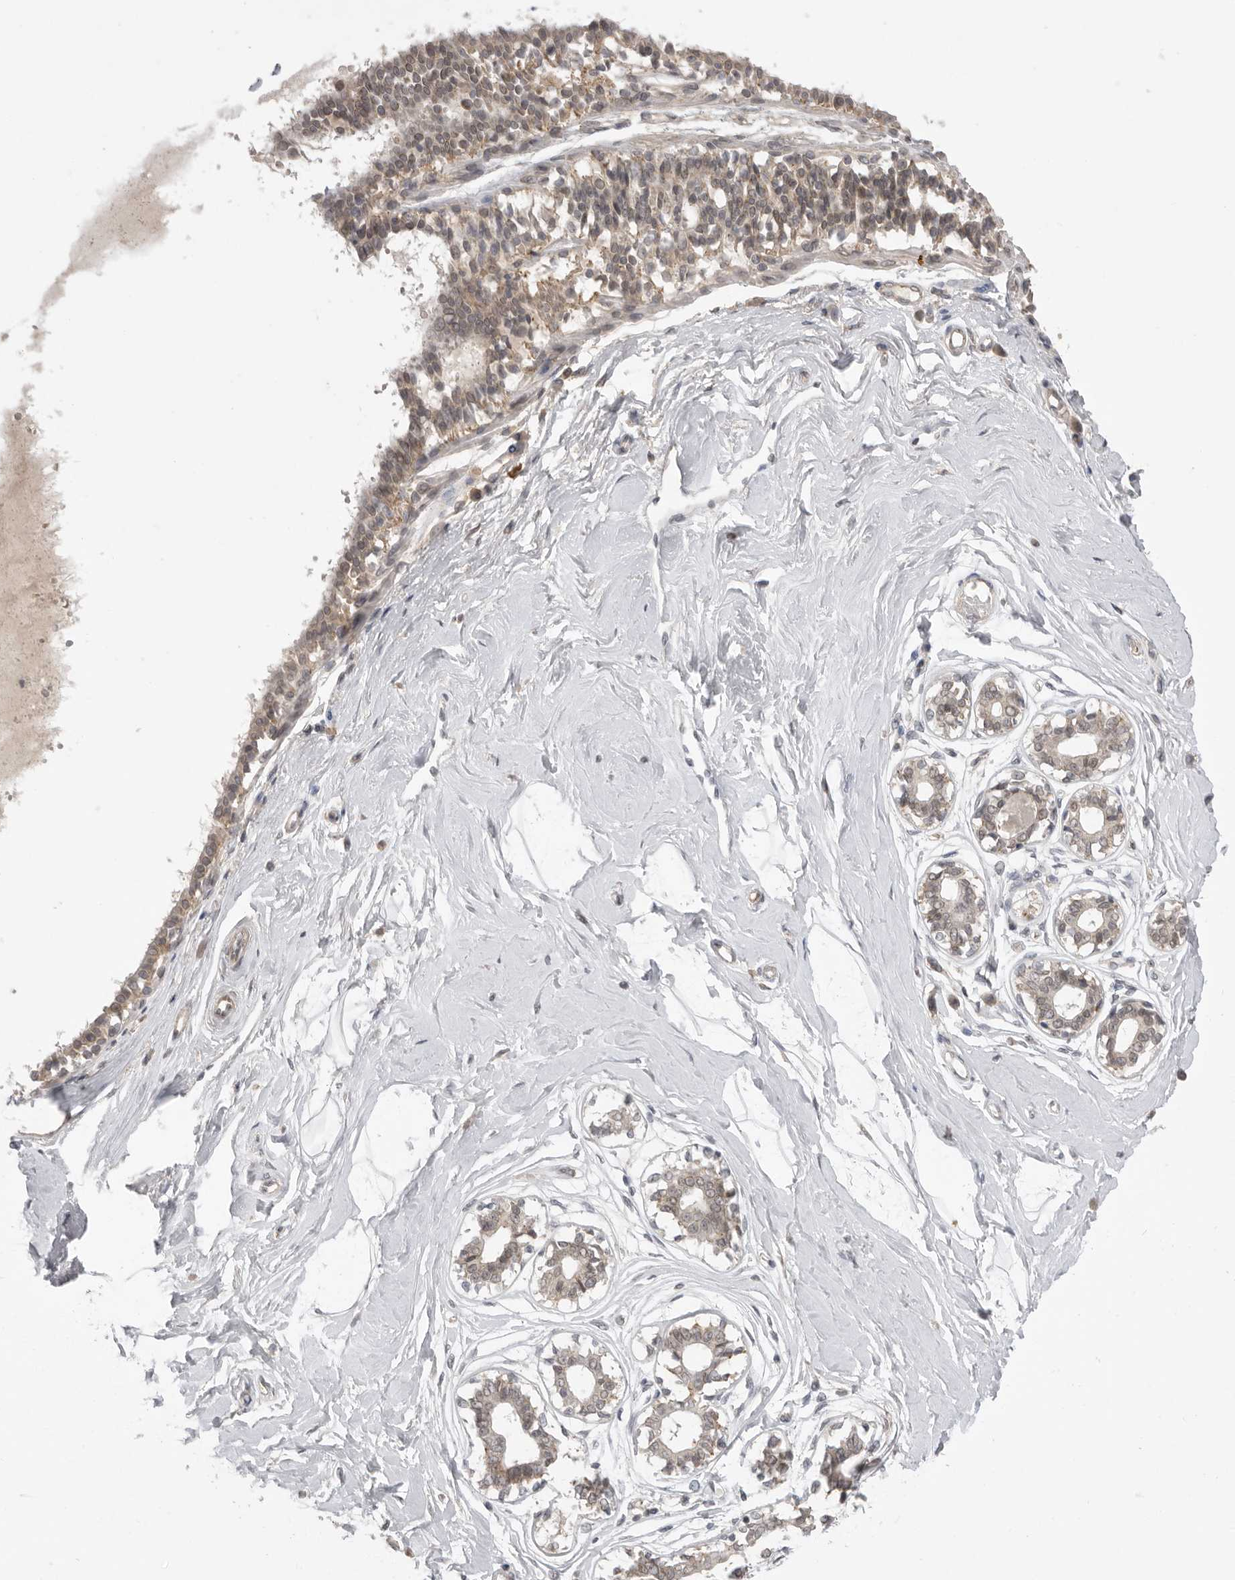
{"staining": {"intensity": "negative", "quantity": "none", "location": "none"}, "tissue": "breast", "cell_type": "Adipocytes", "image_type": "normal", "snomed": [{"axis": "morphology", "description": "Normal tissue, NOS"}, {"axis": "topography", "description": "Breast"}], "caption": "High power microscopy micrograph of an immunohistochemistry micrograph of normal breast, revealing no significant expression in adipocytes. (DAB (3,3'-diaminobenzidine) IHC, high magnification).", "gene": "TLR3", "patient": {"sex": "female", "age": 45}}